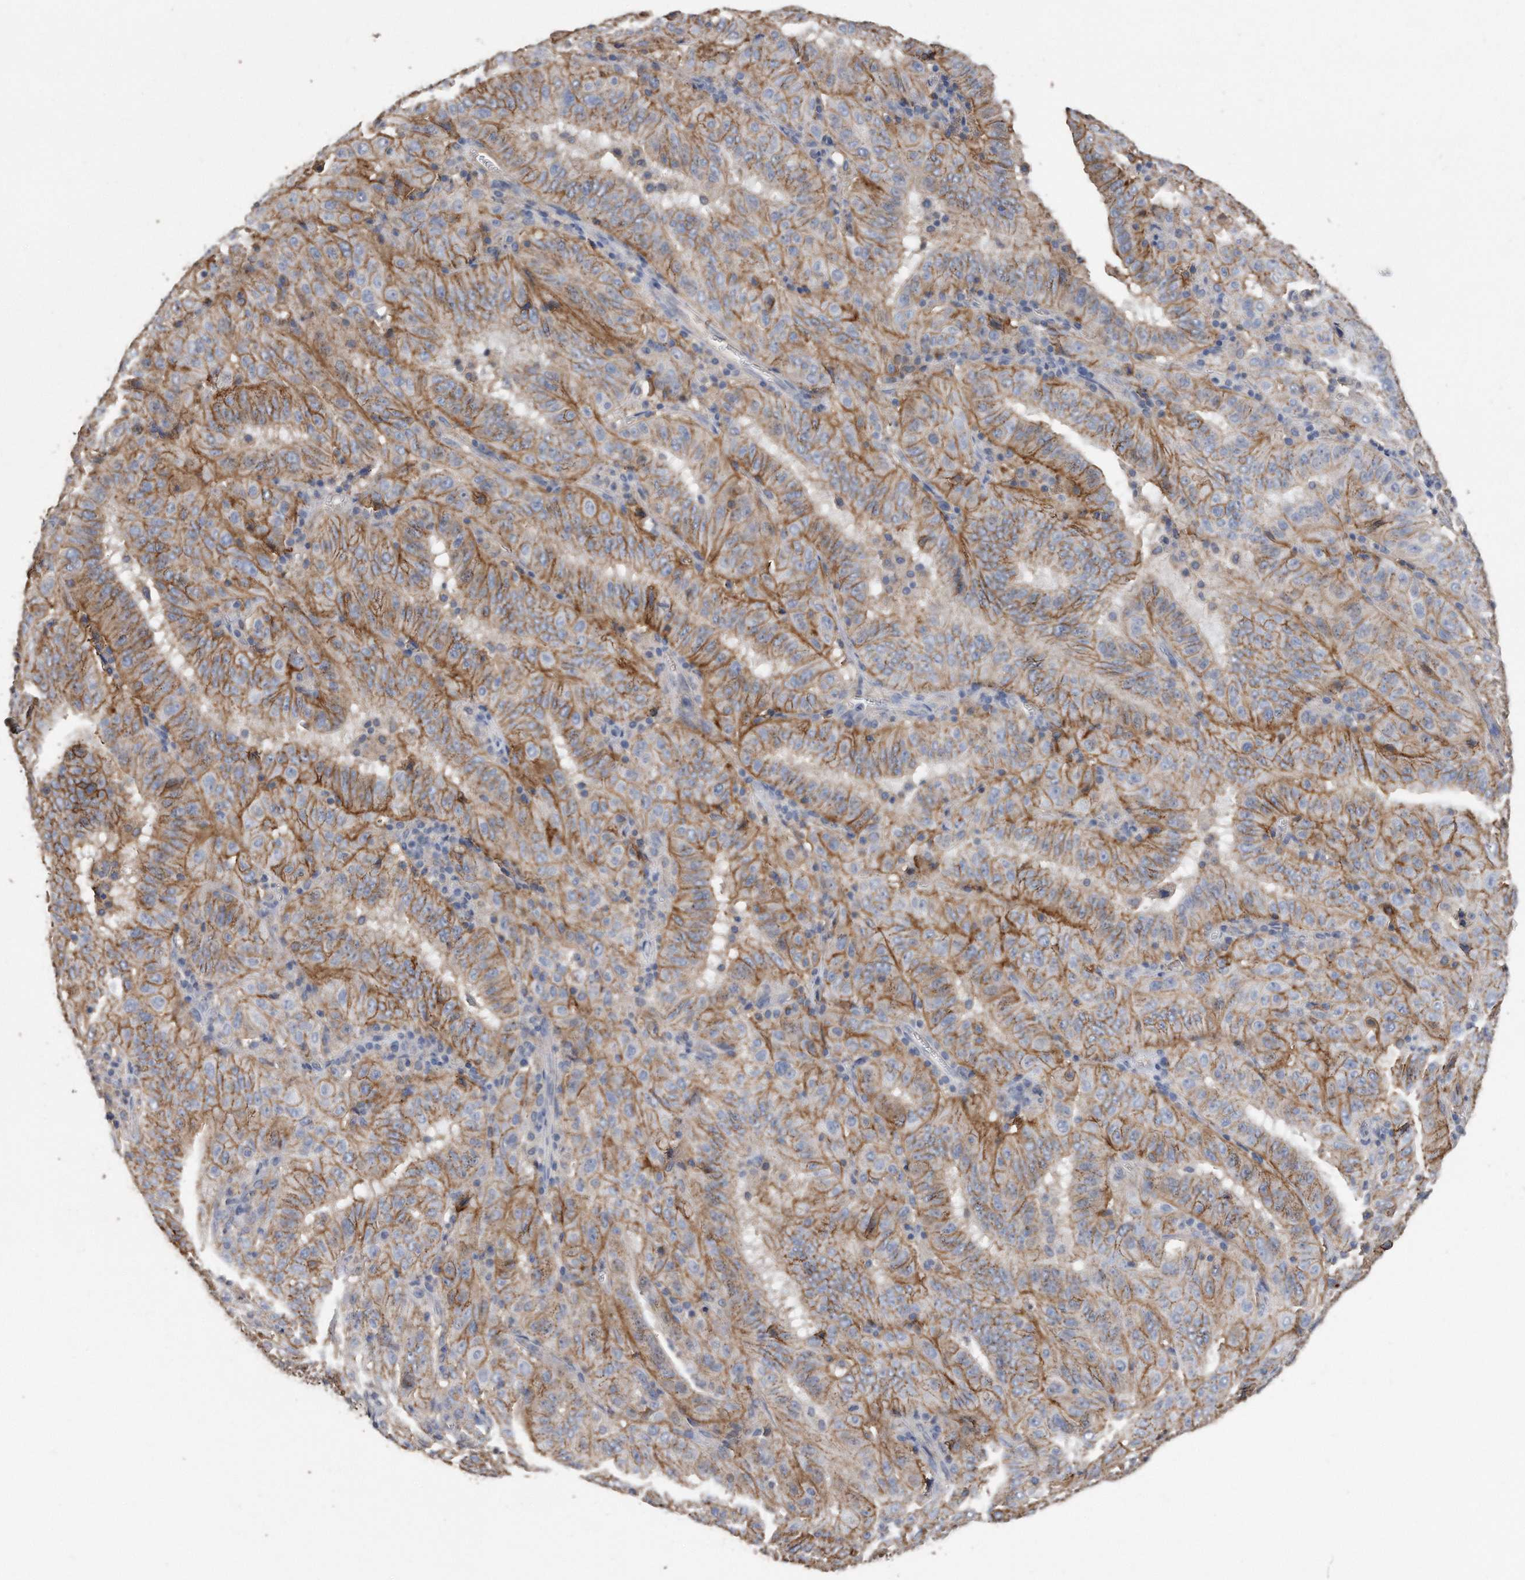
{"staining": {"intensity": "moderate", "quantity": ">75%", "location": "cytoplasmic/membranous"}, "tissue": "pancreatic cancer", "cell_type": "Tumor cells", "image_type": "cancer", "snomed": [{"axis": "morphology", "description": "Adenocarcinoma, NOS"}, {"axis": "topography", "description": "Pancreas"}], "caption": "Approximately >75% of tumor cells in pancreatic adenocarcinoma show moderate cytoplasmic/membranous protein positivity as visualized by brown immunohistochemical staining.", "gene": "CDCP1", "patient": {"sex": "male", "age": 63}}